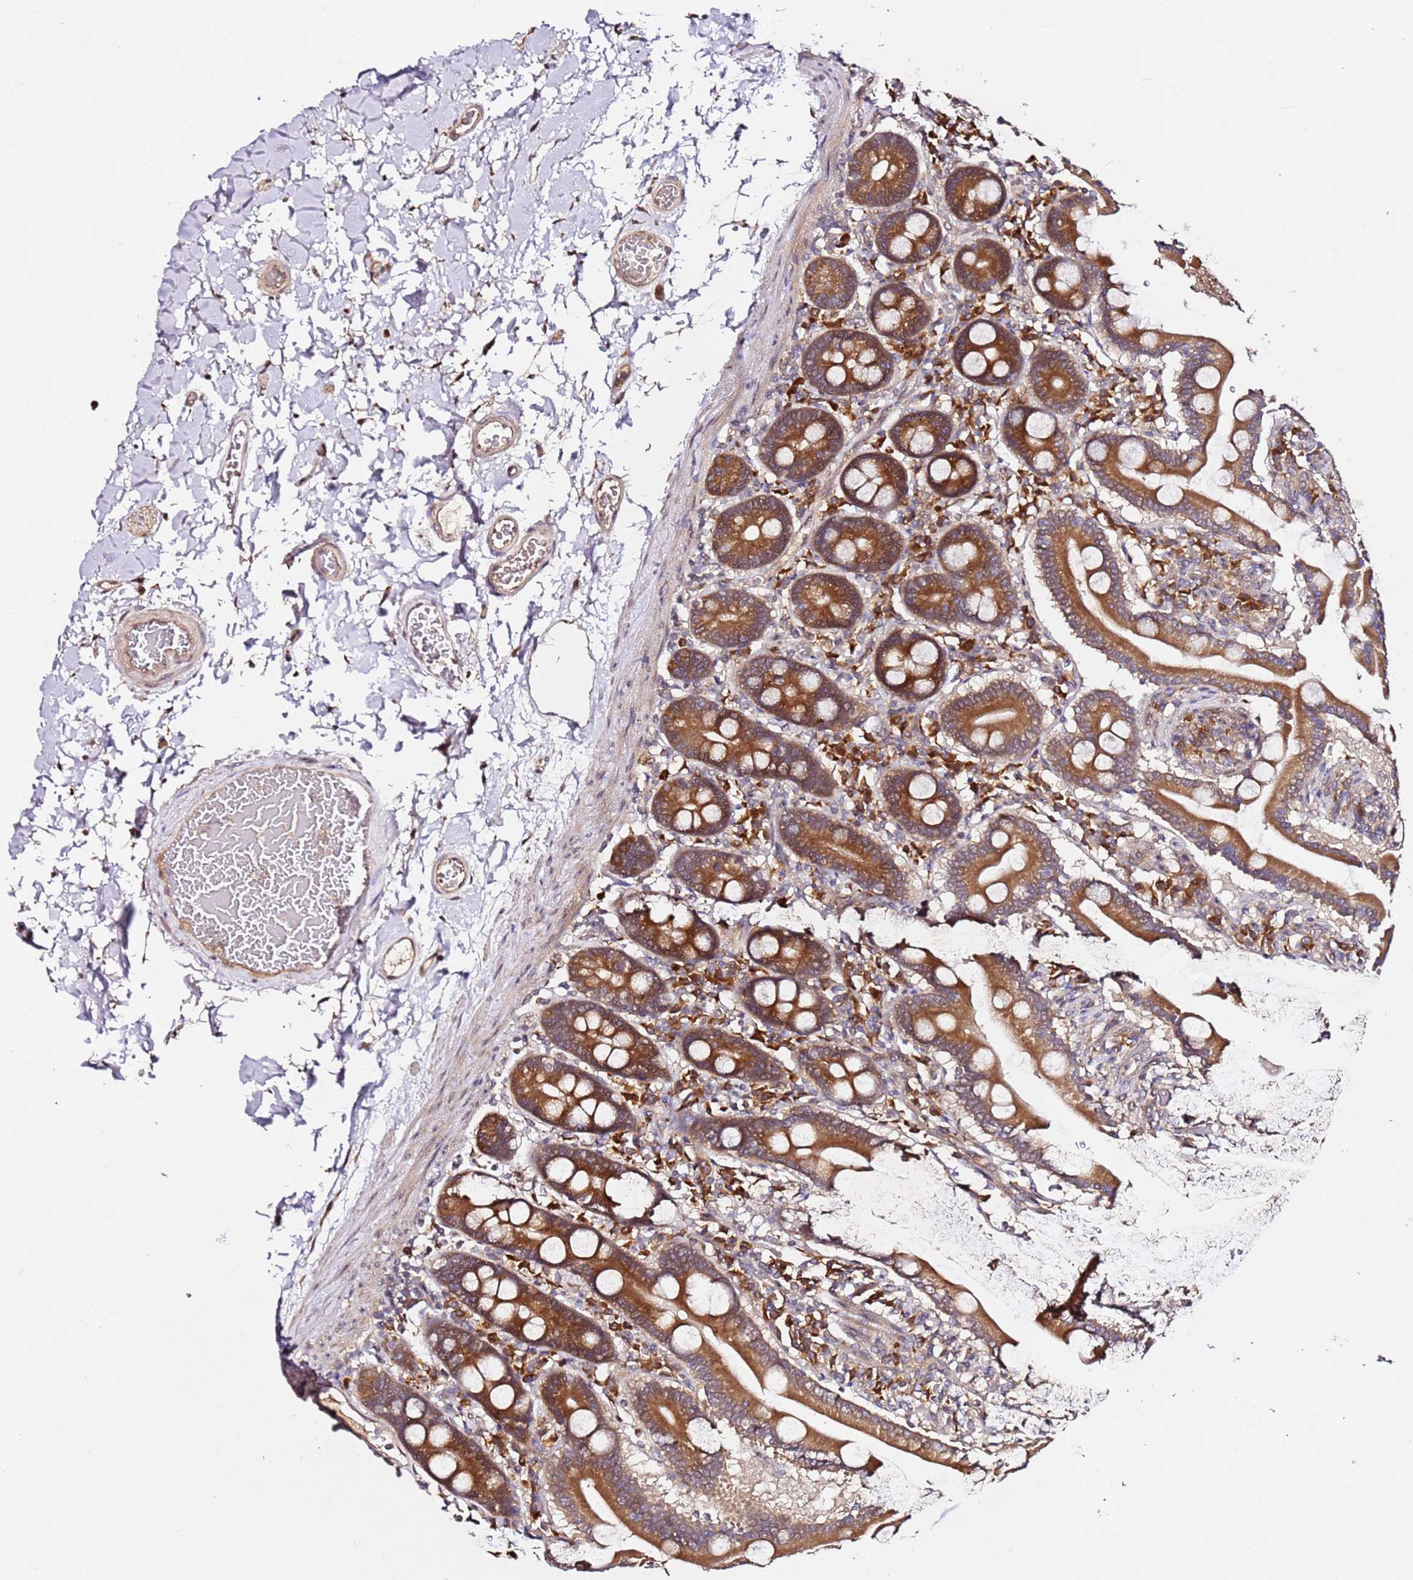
{"staining": {"intensity": "strong", "quantity": ">75%", "location": "cytoplasmic/membranous"}, "tissue": "duodenum", "cell_type": "Glandular cells", "image_type": "normal", "snomed": [{"axis": "morphology", "description": "Normal tissue, NOS"}, {"axis": "topography", "description": "Duodenum"}], "caption": "Immunohistochemistry photomicrograph of benign duodenum: human duodenum stained using IHC displays high levels of strong protein expression localized specifically in the cytoplasmic/membranous of glandular cells, appearing as a cytoplasmic/membranous brown color.", "gene": "ALG11", "patient": {"sex": "male", "age": 55}}